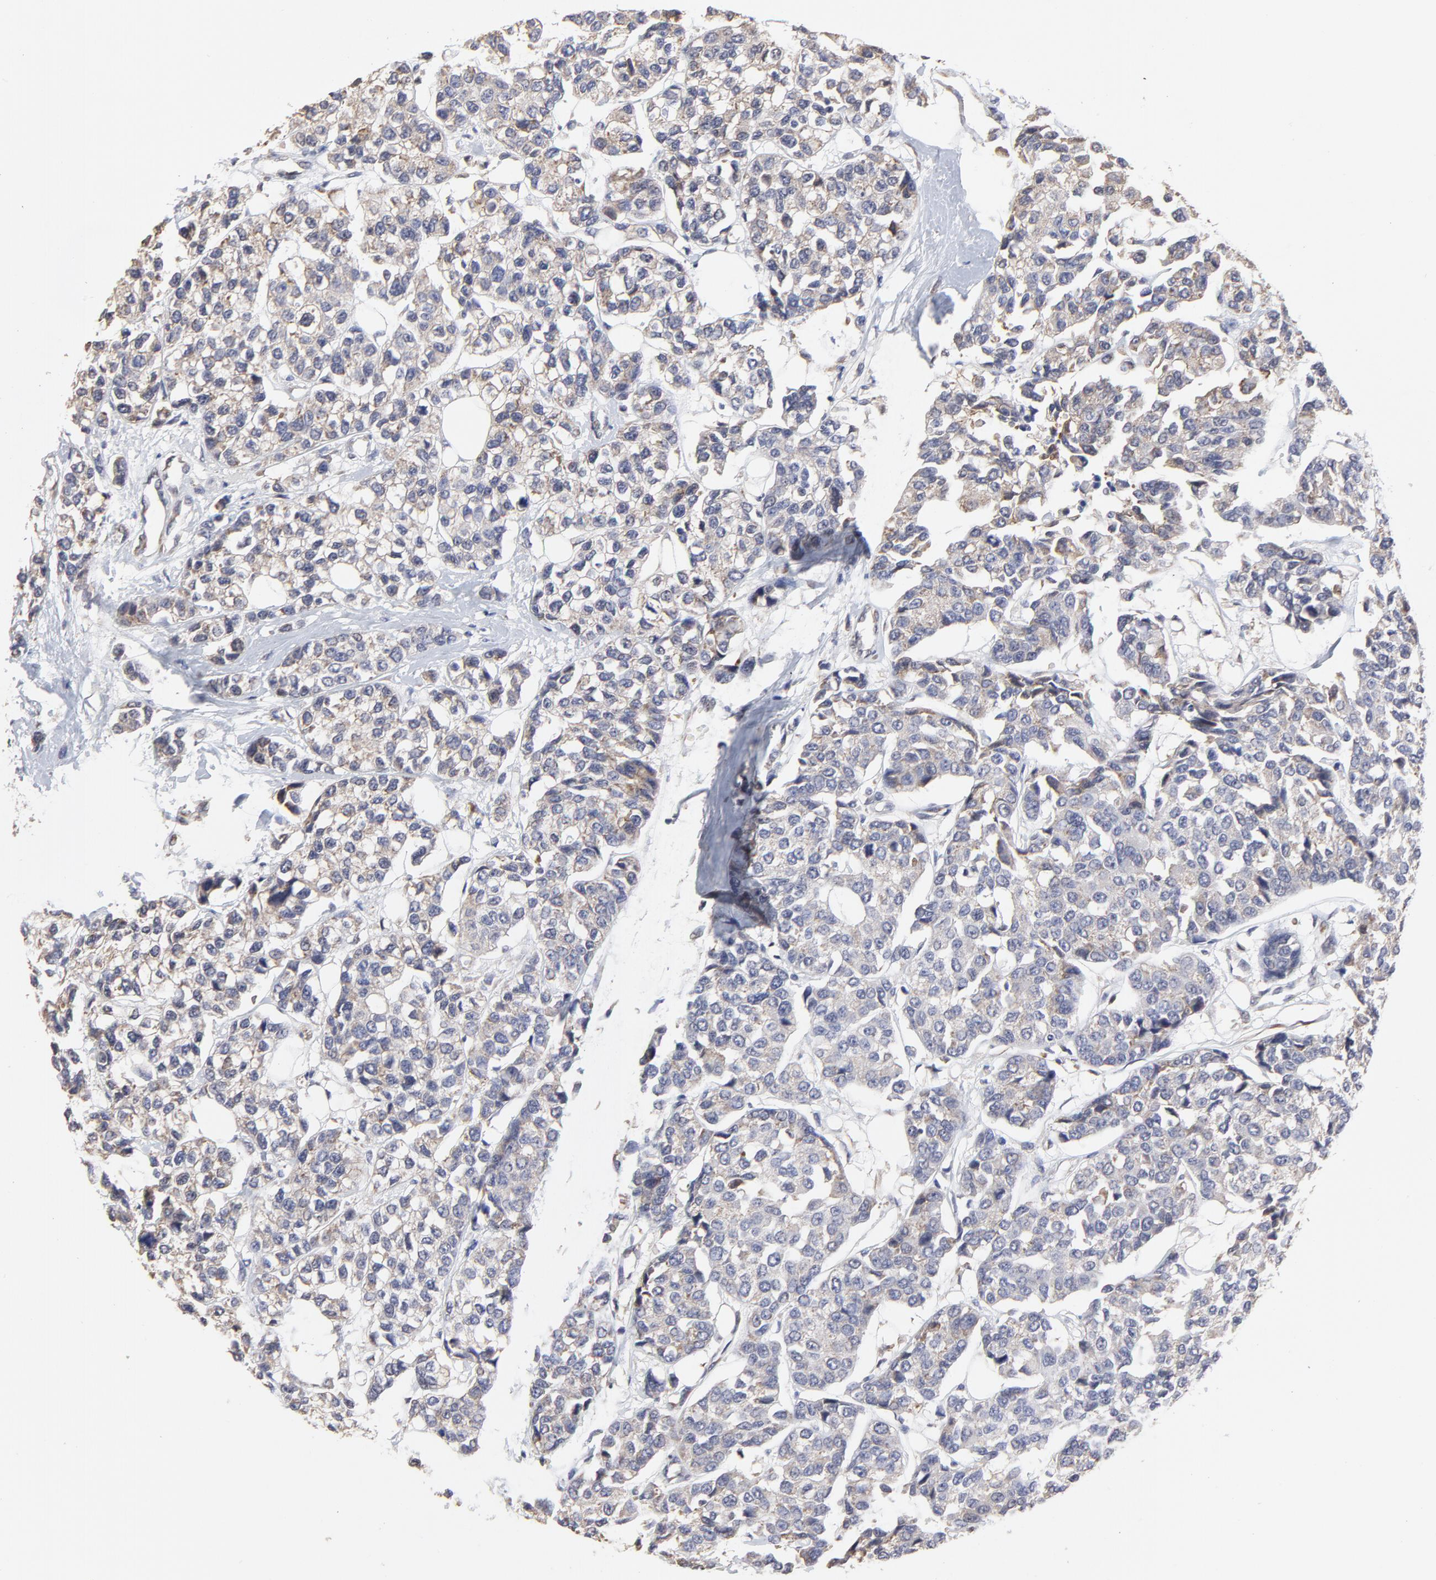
{"staining": {"intensity": "weak", "quantity": "25%-75%", "location": "cytoplasmic/membranous"}, "tissue": "breast cancer", "cell_type": "Tumor cells", "image_type": "cancer", "snomed": [{"axis": "morphology", "description": "Duct carcinoma"}, {"axis": "topography", "description": "Breast"}], "caption": "A brown stain labels weak cytoplasmic/membranous expression of a protein in human infiltrating ductal carcinoma (breast) tumor cells.", "gene": "CCT2", "patient": {"sex": "female", "age": 51}}